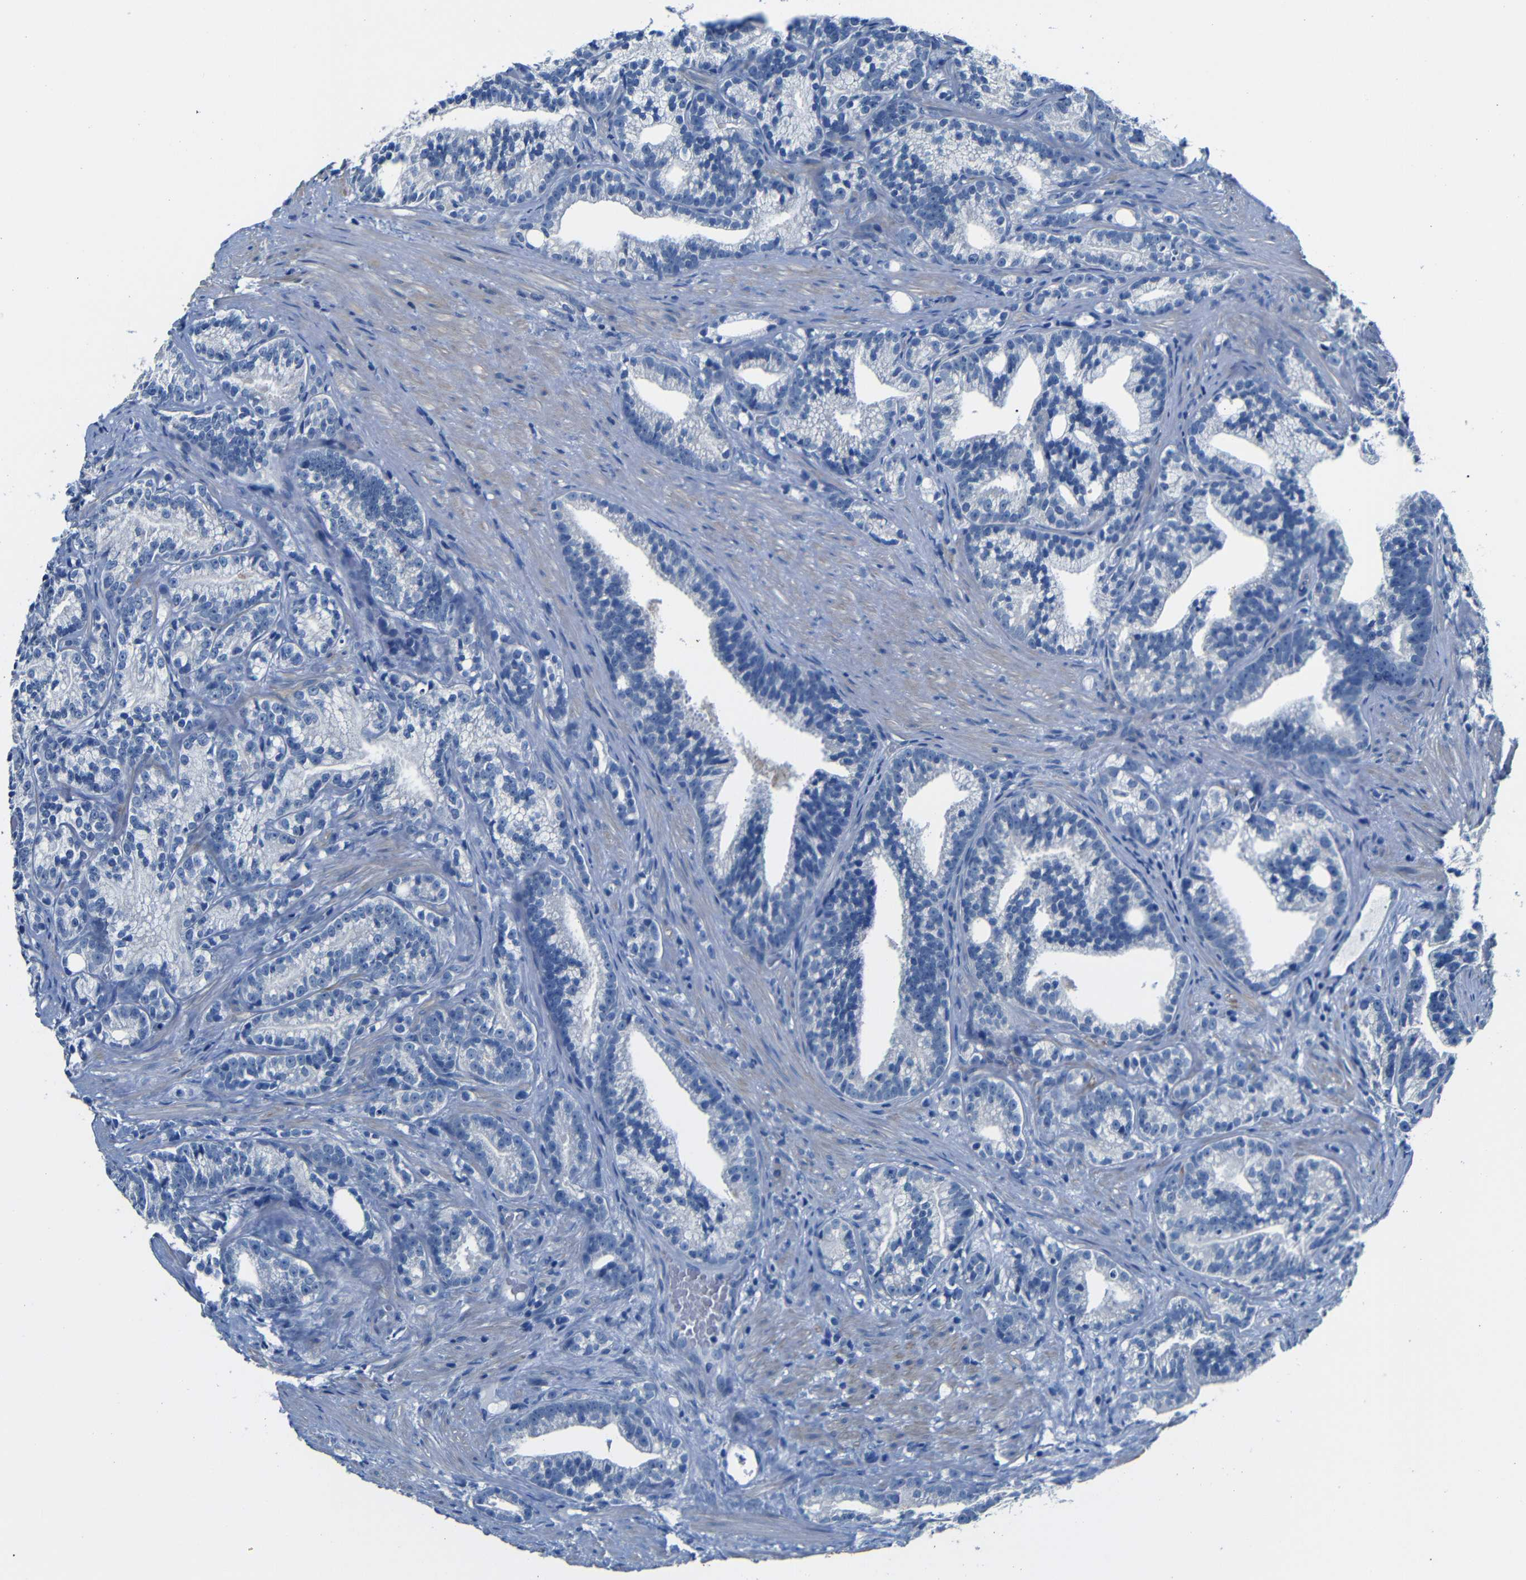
{"staining": {"intensity": "negative", "quantity": "none", "location": "none"}, "tissue": "prostate cancer", "cell_type": "Tumor cells", "image_type": "cancer", "snomed": [{"axis": "morphology", "description": "Adenocarcinoma, Low grade"}, {"axis": "topography", "description": "Prostate"}], "caption": "Immunohistochemistry (IHC) of human prostate cancer exhibits no positivity in tumor cells.", "gene": "TNFAIP1", "patient": {"sex": "male", "age": 89}}